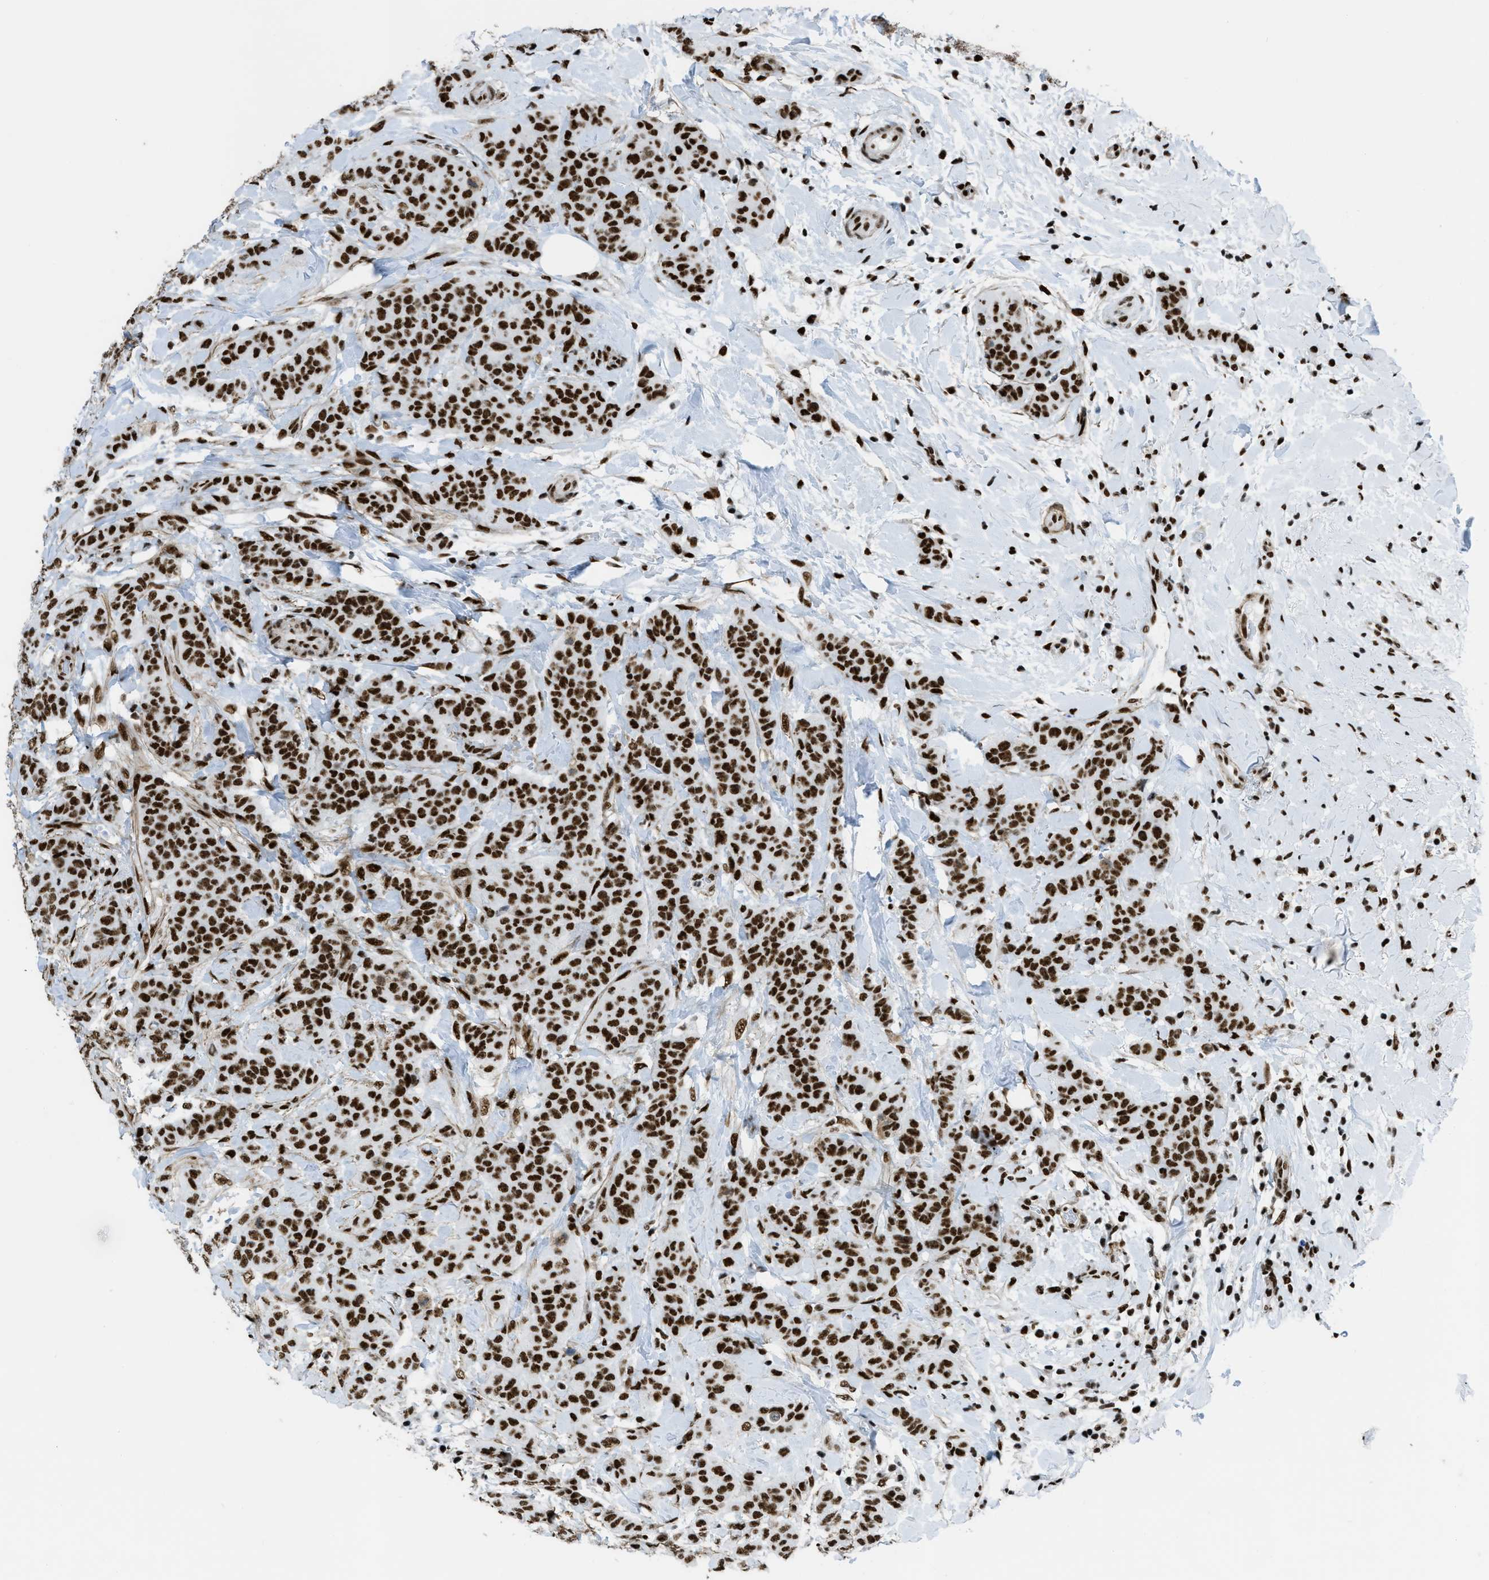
{"staining": {"intensity": "strong", "quantity": ">75%", "location": "nuclear"}, "tissue": "breast cancer", "cell_type": "Tumor cells", "image_type": "cancer", "snomed": [{"axis": "morphology", "description": "Normal tissue, NOS"}, {"axis": "morphology", "description": "Duct carcinoma"}, {"axis": "topography", "description": "Breast"}], "caption": "An image of breast cancer stained for a protein displays strong nuclear brown staining in tumor cells.", "gene": "ZNF207", "patient": {"sex": "female", "age": 40}}